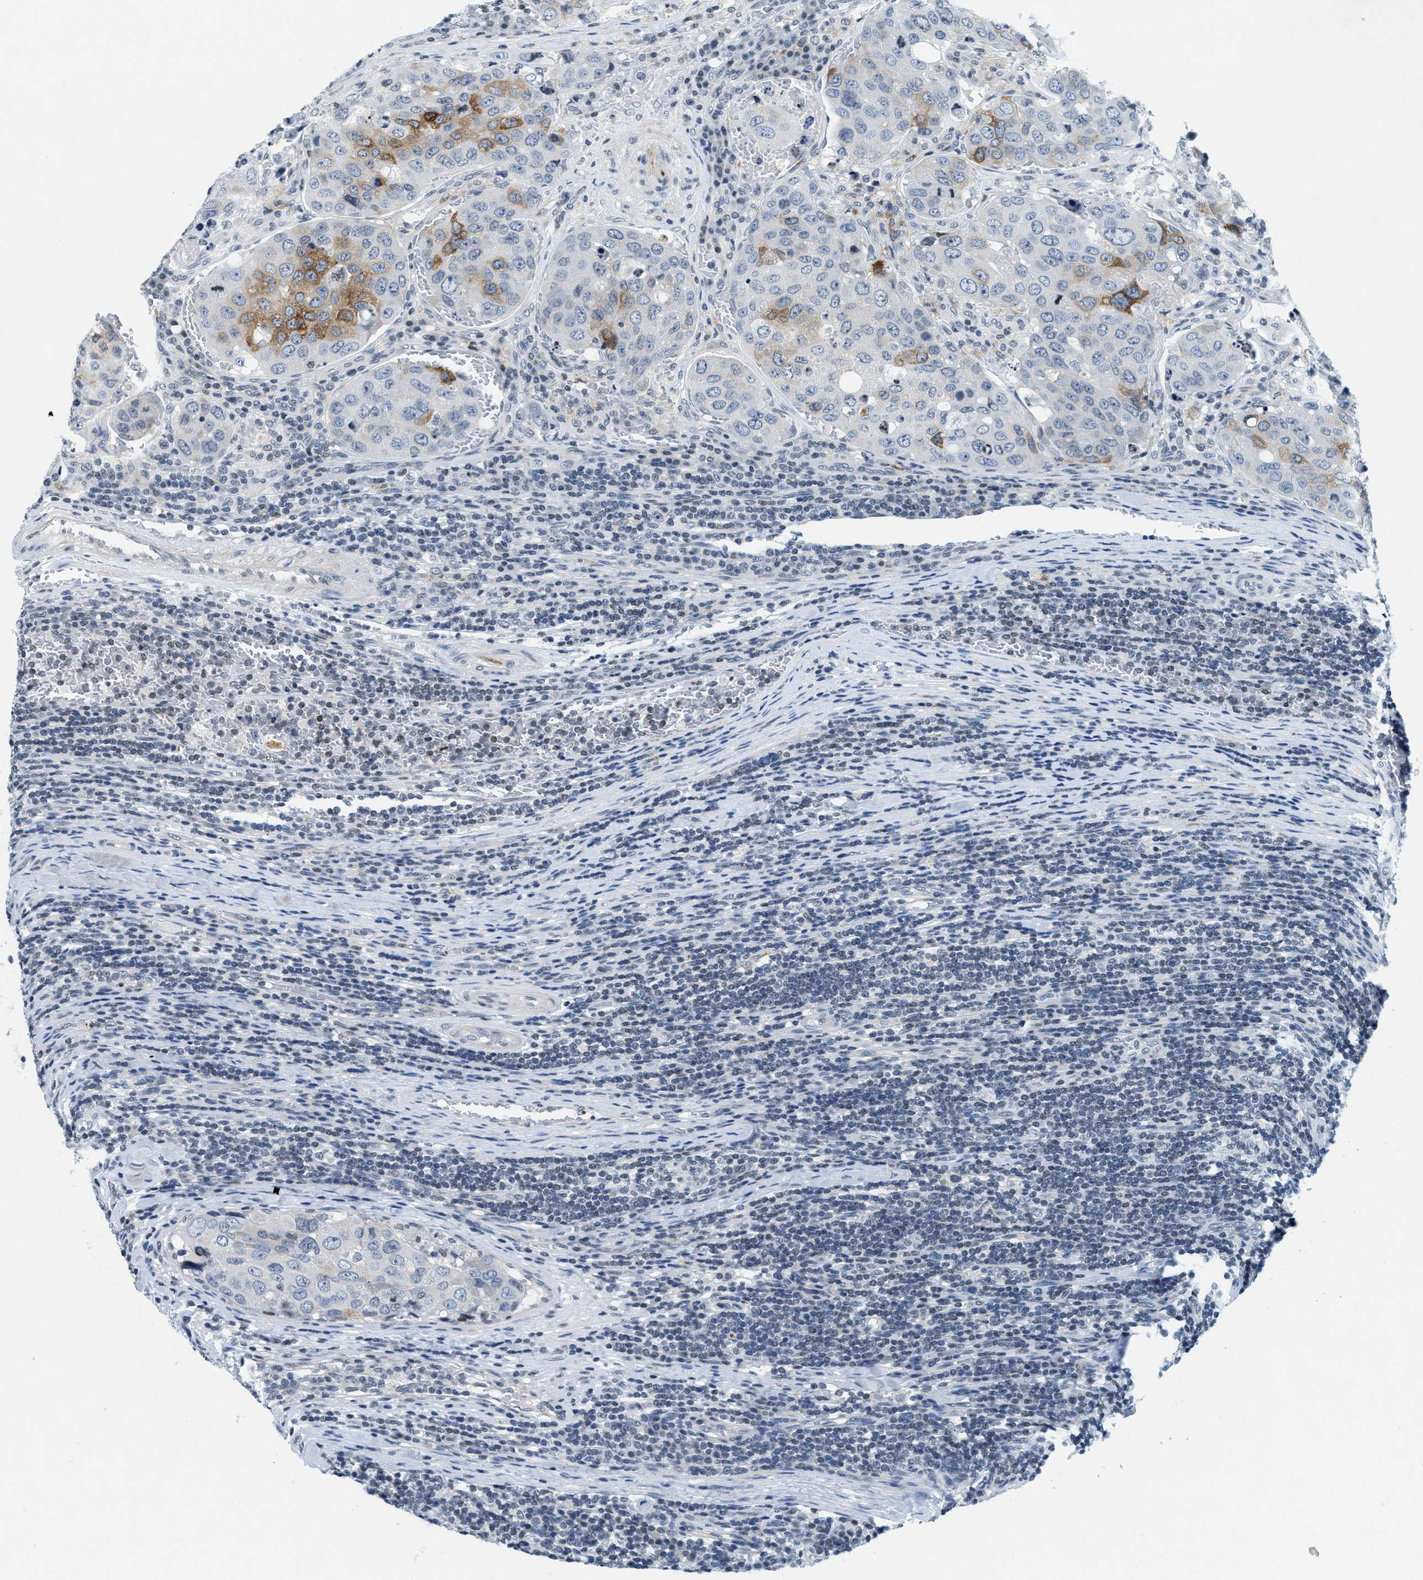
{"staining": {"intensity": "moderate", "quantity": "25%-75%", "location": "cytoplasmic/membranous"}, "tissue": "urothelial cancer", "cell_type": "Tumor cells", "image_type": "cancer", "snomed": [{"axis": "morphology", "description": "Urothelial carcinoma, High grade"}, {"axis": "topography", "description": "Lymph node"}, {"axis": "topography", "description": "Urinary bladder"}], "caption": "Urothelial cancer stained with a protein marker exhibits moderate staining in tumor cells.", "gene": "UVRAG", "patient": {"sex": "male", "age": 51}}